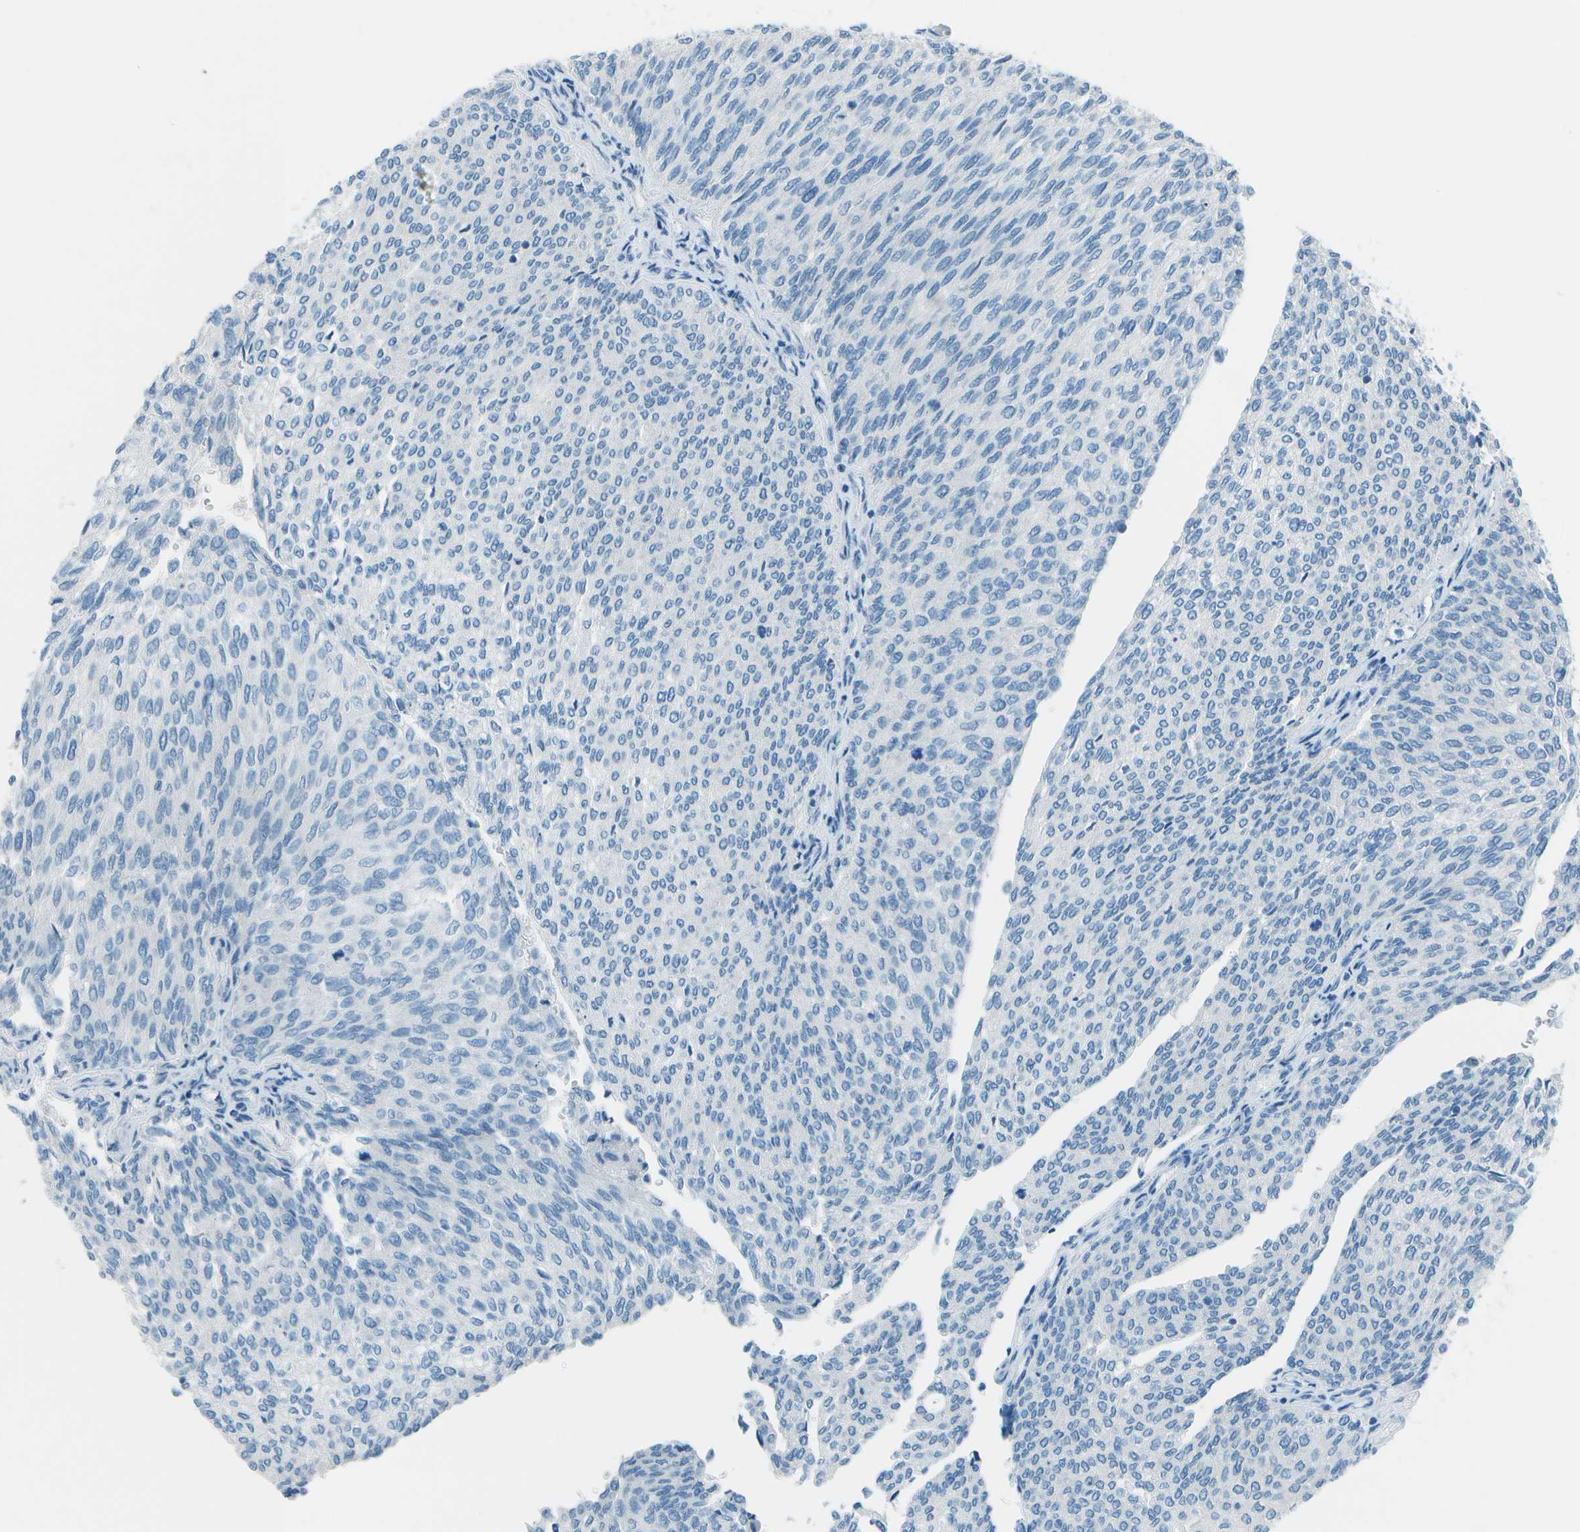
{"staining": {"intensity": "negative", "quantity": "none", "location": "none"}, "tissue": "urothelial cancer", "cell_type": "Tumor cells", "image_type": "cancer", "snomed": [{"axis": "morphology", "description": "Urothelial carcinoma, Low grade"}, {"axis": "topography", "description": "Urinary bladder"}], "caption": "This is an immunohistochemistry (IHC) photomicrograph of low-grade urothelial carcinoma. There is no positivity in tumor cells.", "gene": "FGF1", "patient": {"sex": "female", "age": 79}}